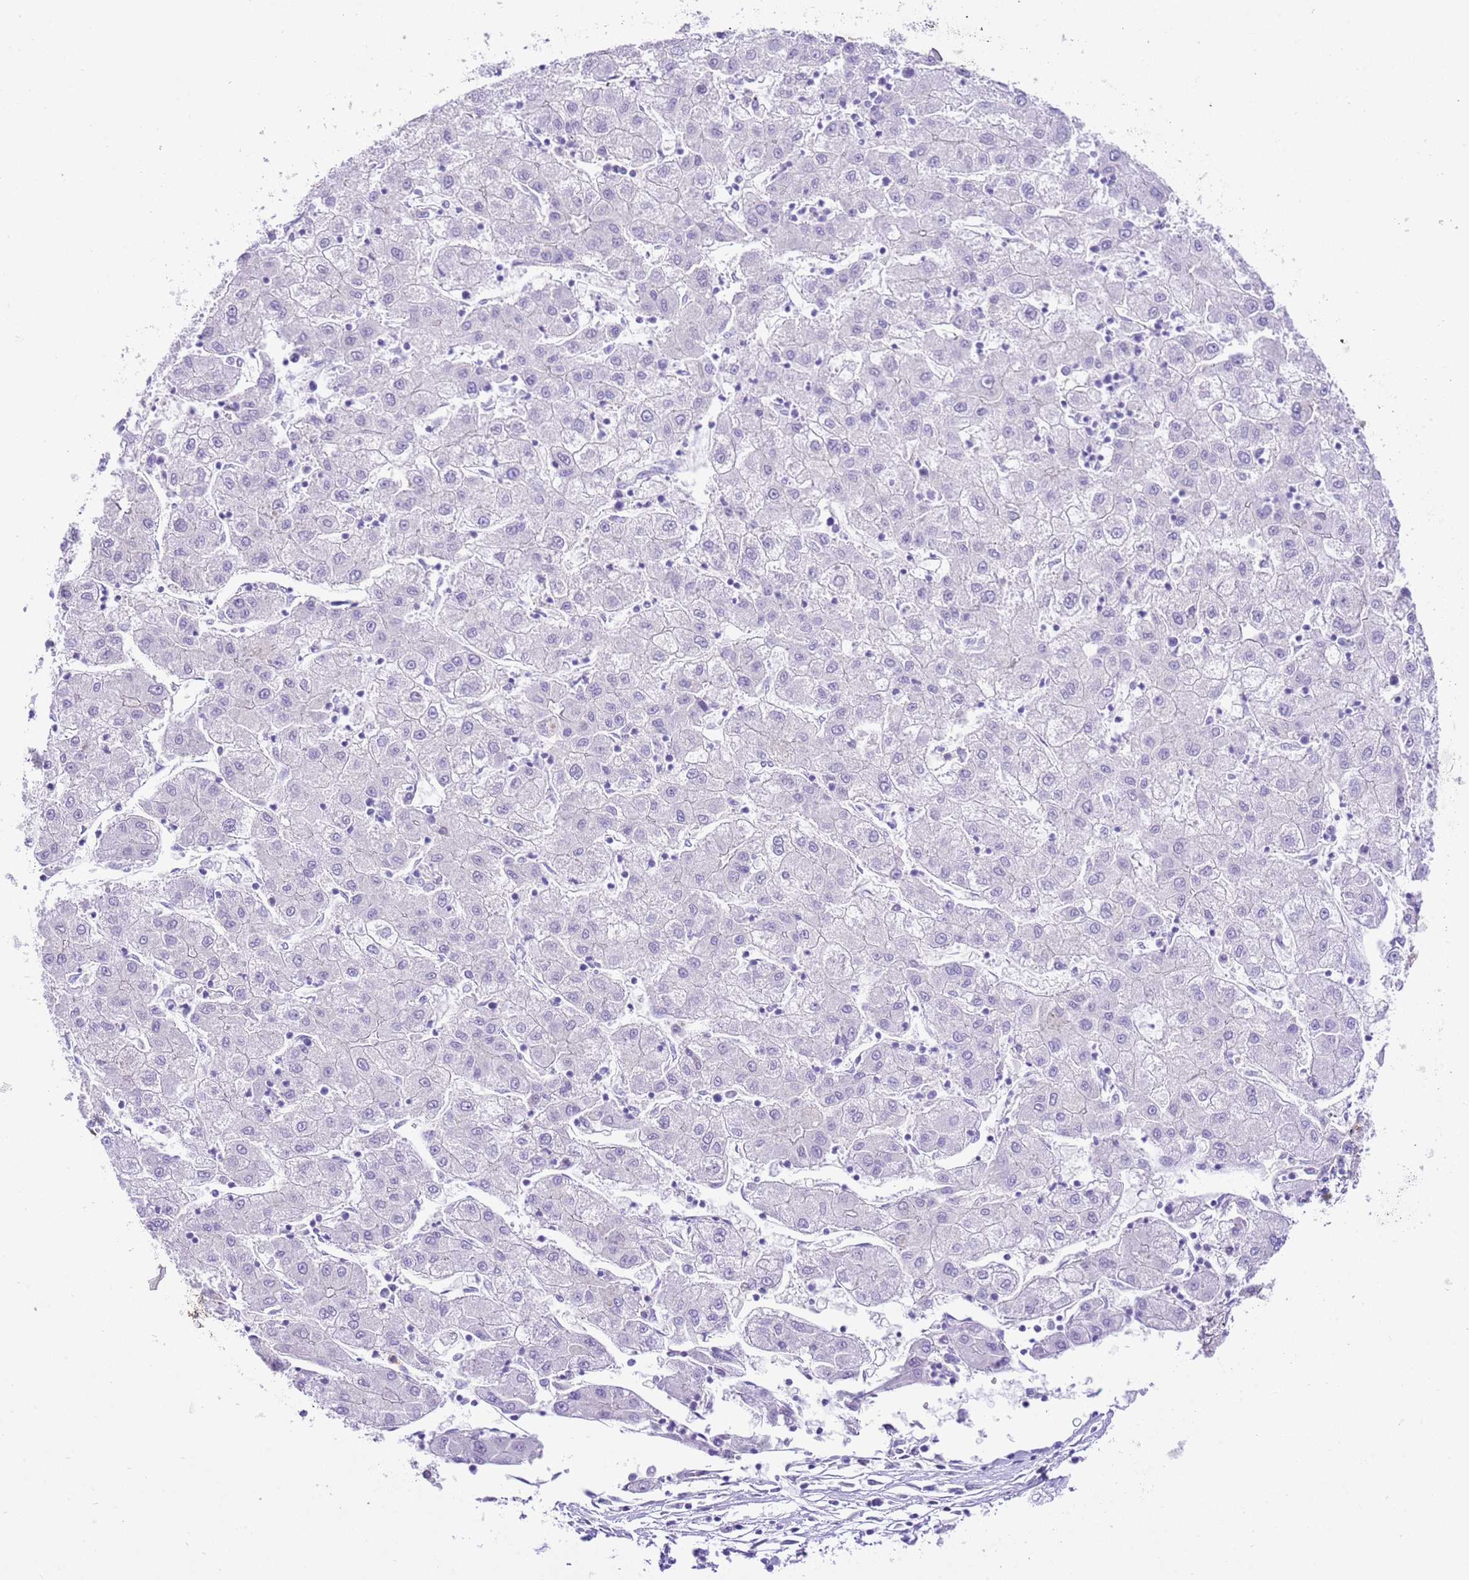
{"staining": {"intensity": "negative", "quantity": "none", "location": "none"}, "tissue": "liver cancer", "cell_type": "Tumor cells", "image_type": "cancer", "snomed": [{"axis": "morphology", "description": "Carcinoma, Hepatocellular, NOS"}, {"axis": "topography", "description": "Liver"}], "caption": "Protein analysis of liver cancer reveals no significant expression in tumor cells.", "gene": "BHLHA15", "patient": {"sex": "male", "age": 72}}